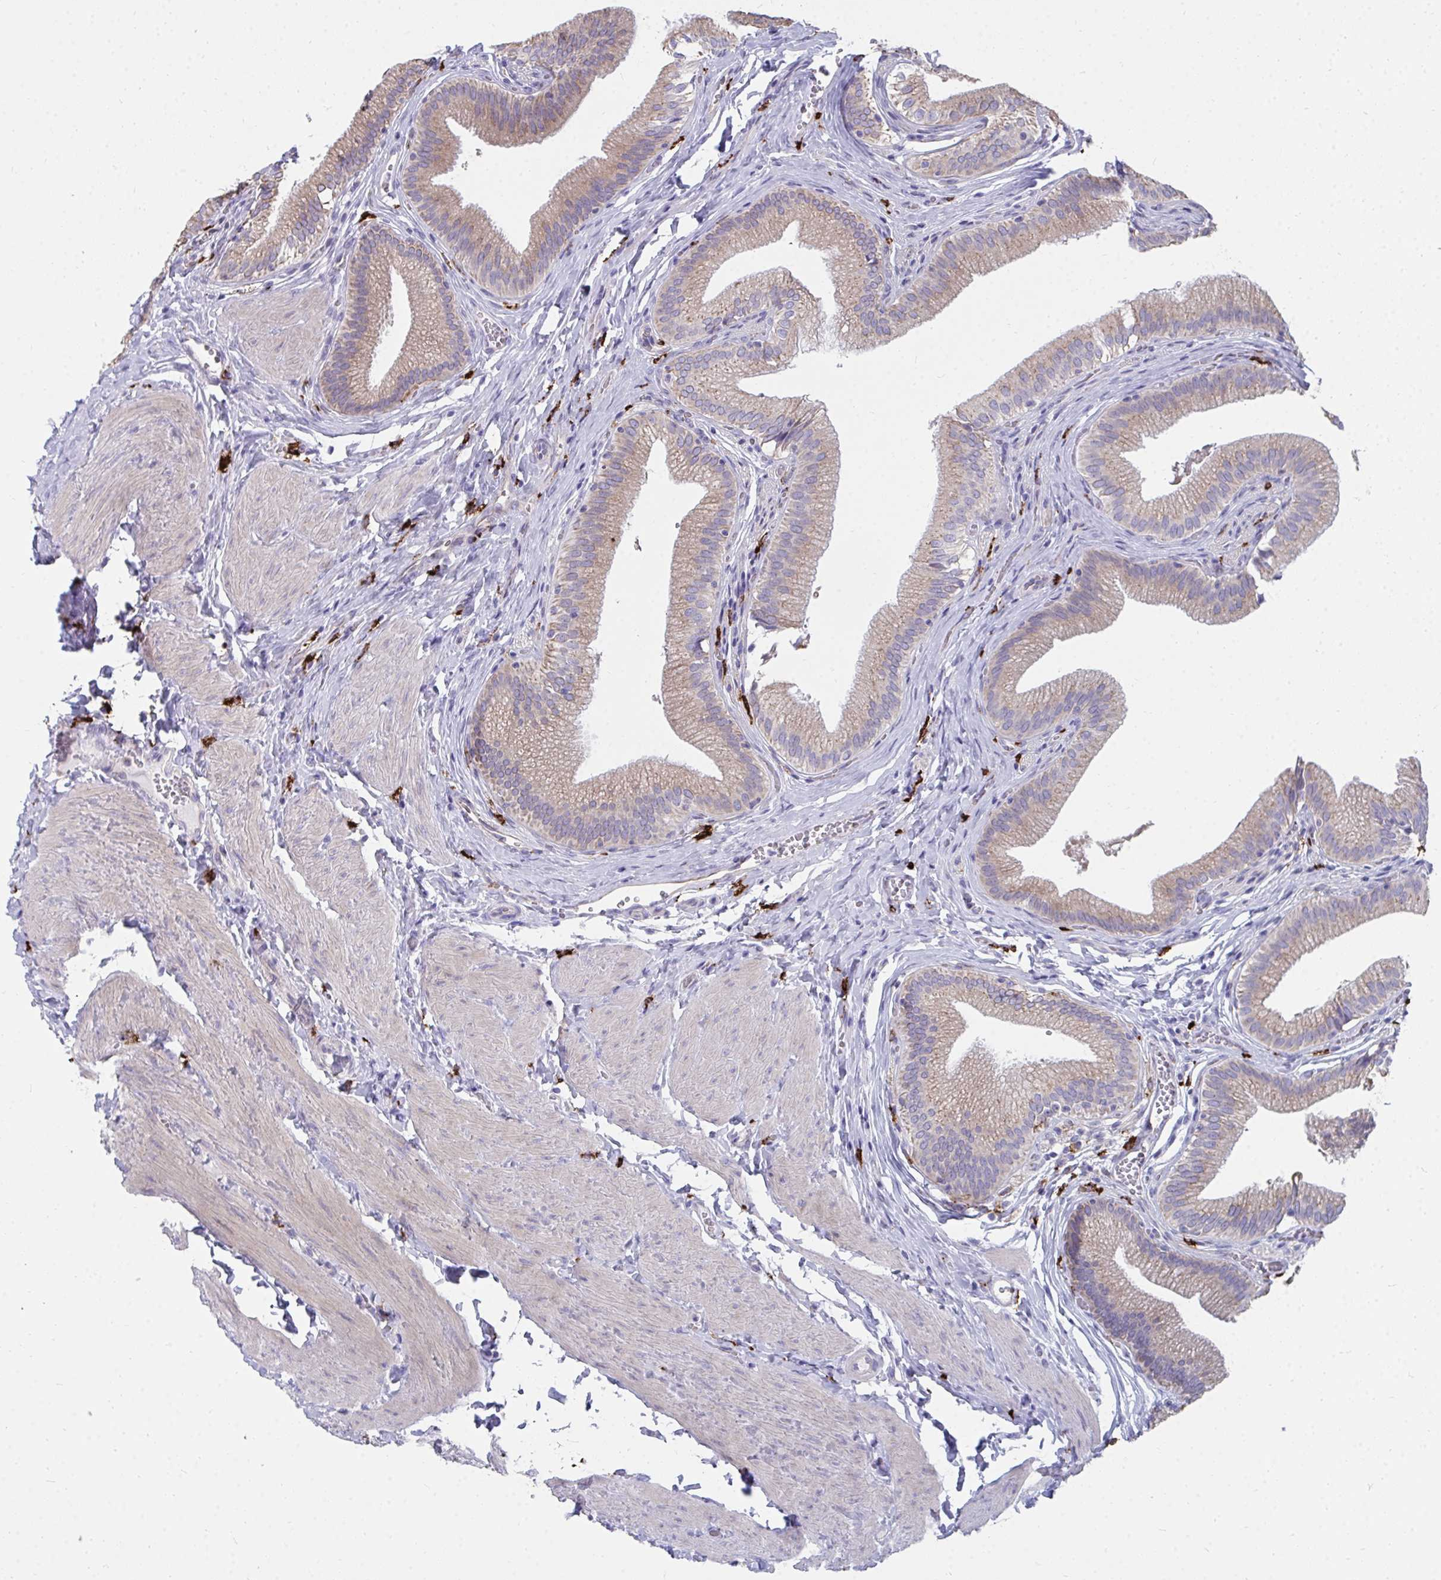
{"staining": {"intensity": "moderate", "quantity": "25%-75%", "location": "cytoplasmic/membranous"}, "tissue": "gallbladder", "cell_type": "Glandular cells", "image_type": "normal", "snomed": [{"axis": "morphology", "description": "Normal tissue, NOS"}, {"axis": "topography", "description": "Gallbladder"}, {"axis": "topography", "description": "Peripheral nerve tissue"}], "caption": "Glandular cells exhibit medium levels of moderate cytoplasmic/membranous expression in about 25%-75% of cells in normal gallbladder. The staining was performed using DAB (3,3'-diaminobenzidine) to visualize the protein expression in brown, while the nuclei were stained in blue with hematoxylin (Magnification: 20x).", "gene": "CD163", "patient": {"sex": "male", "age": 17}}